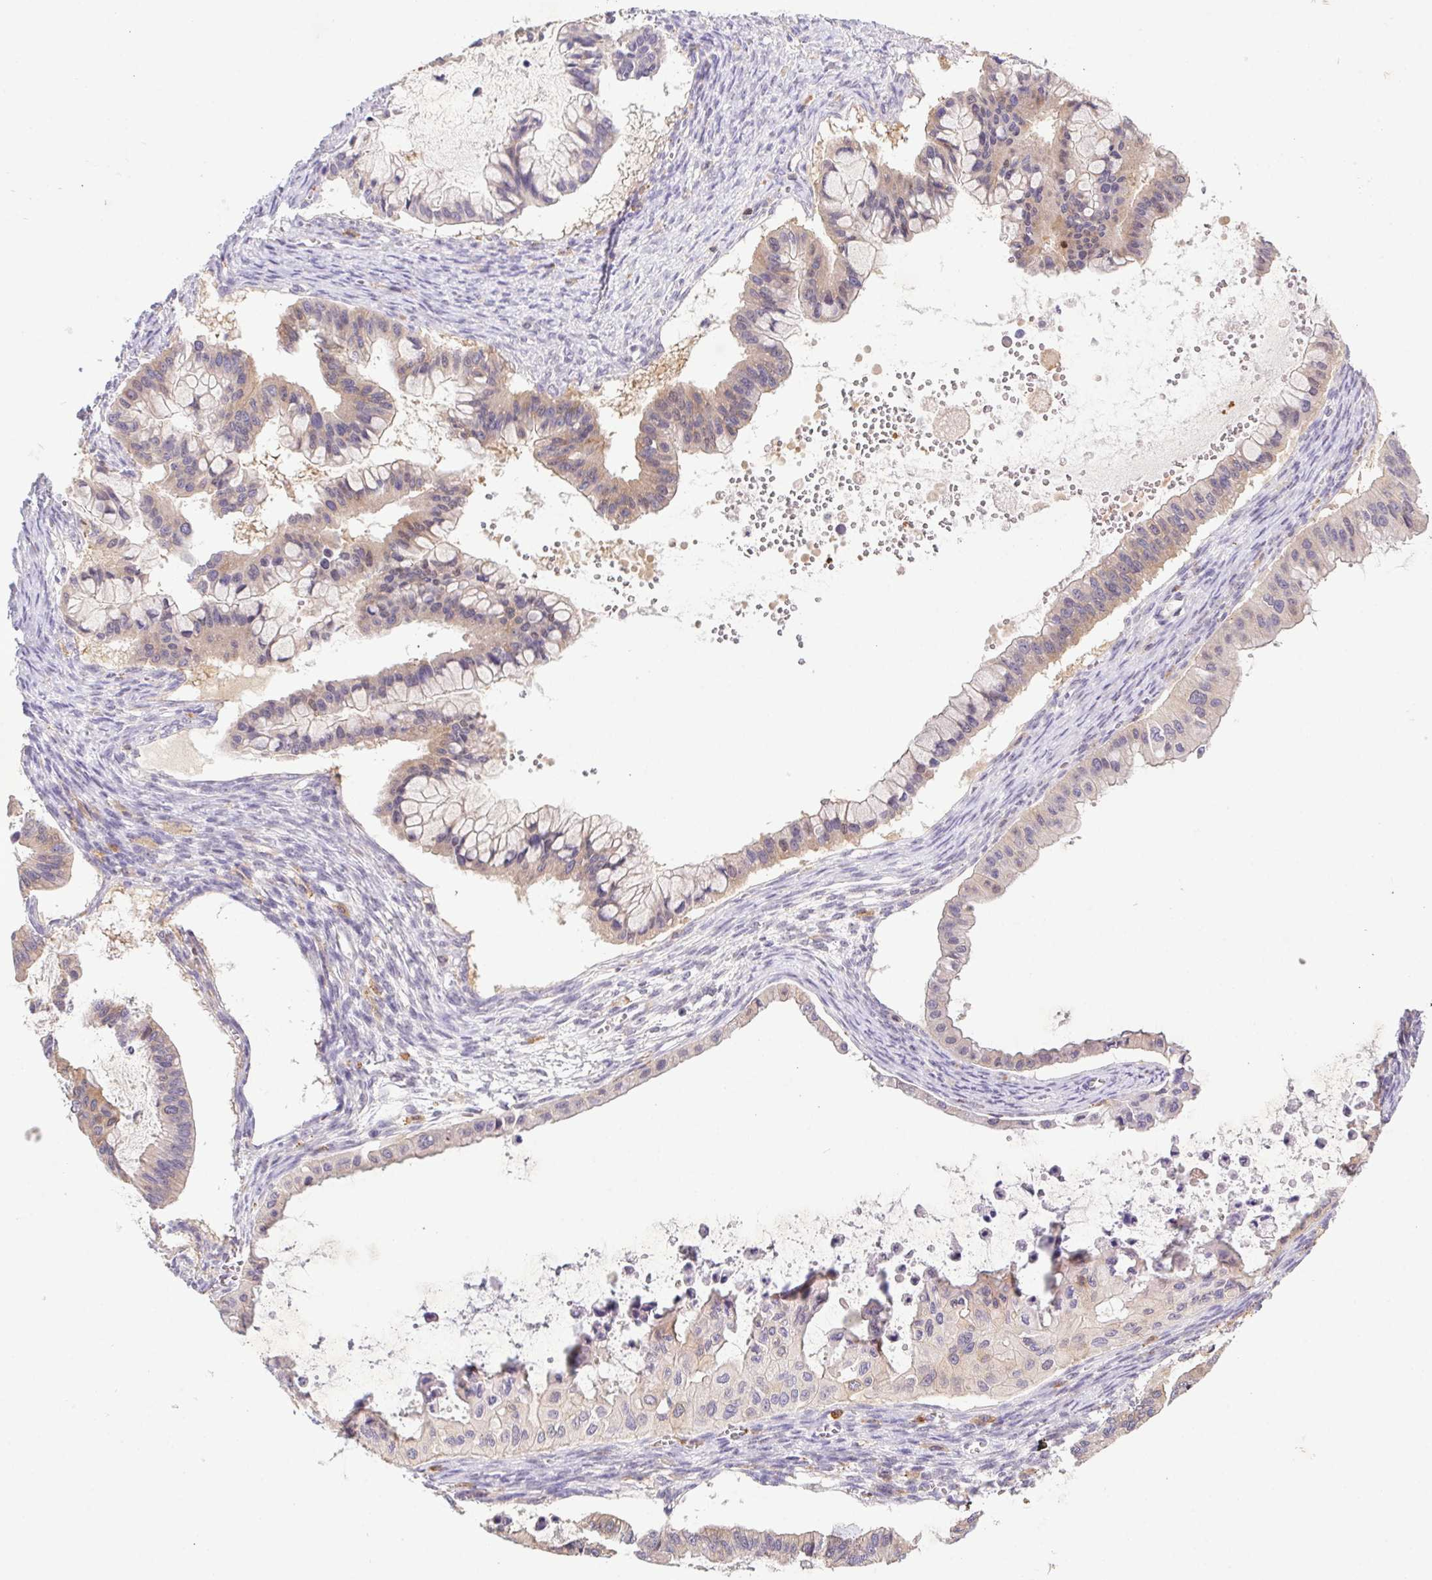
{"staining": {"intensity": "weak", "quantity": "25%-75%", "location": "cytoplasmic/membranous"}, "tissue": "ovarian cancer", "cell_type": "Tumor cells", "image_type": "cancer", "snomed": [{"axis": "morphology", "description": "Cystadenocarcinoma, mucinous, NOS"}, {"axis": "topography", "description": "Ovary"}], "caption": "Immunohistochemistry (IHC) micrograph of human ovarian mucinous cystadenocarcinoma stained for a protein (brown), which exhibits low levels of weak cytoplasmic/membranous positivity in approximately 25%-75% of tumor cells.", "gene": "APBB1IP", "patient": {"sex": "female", "age": 72}}